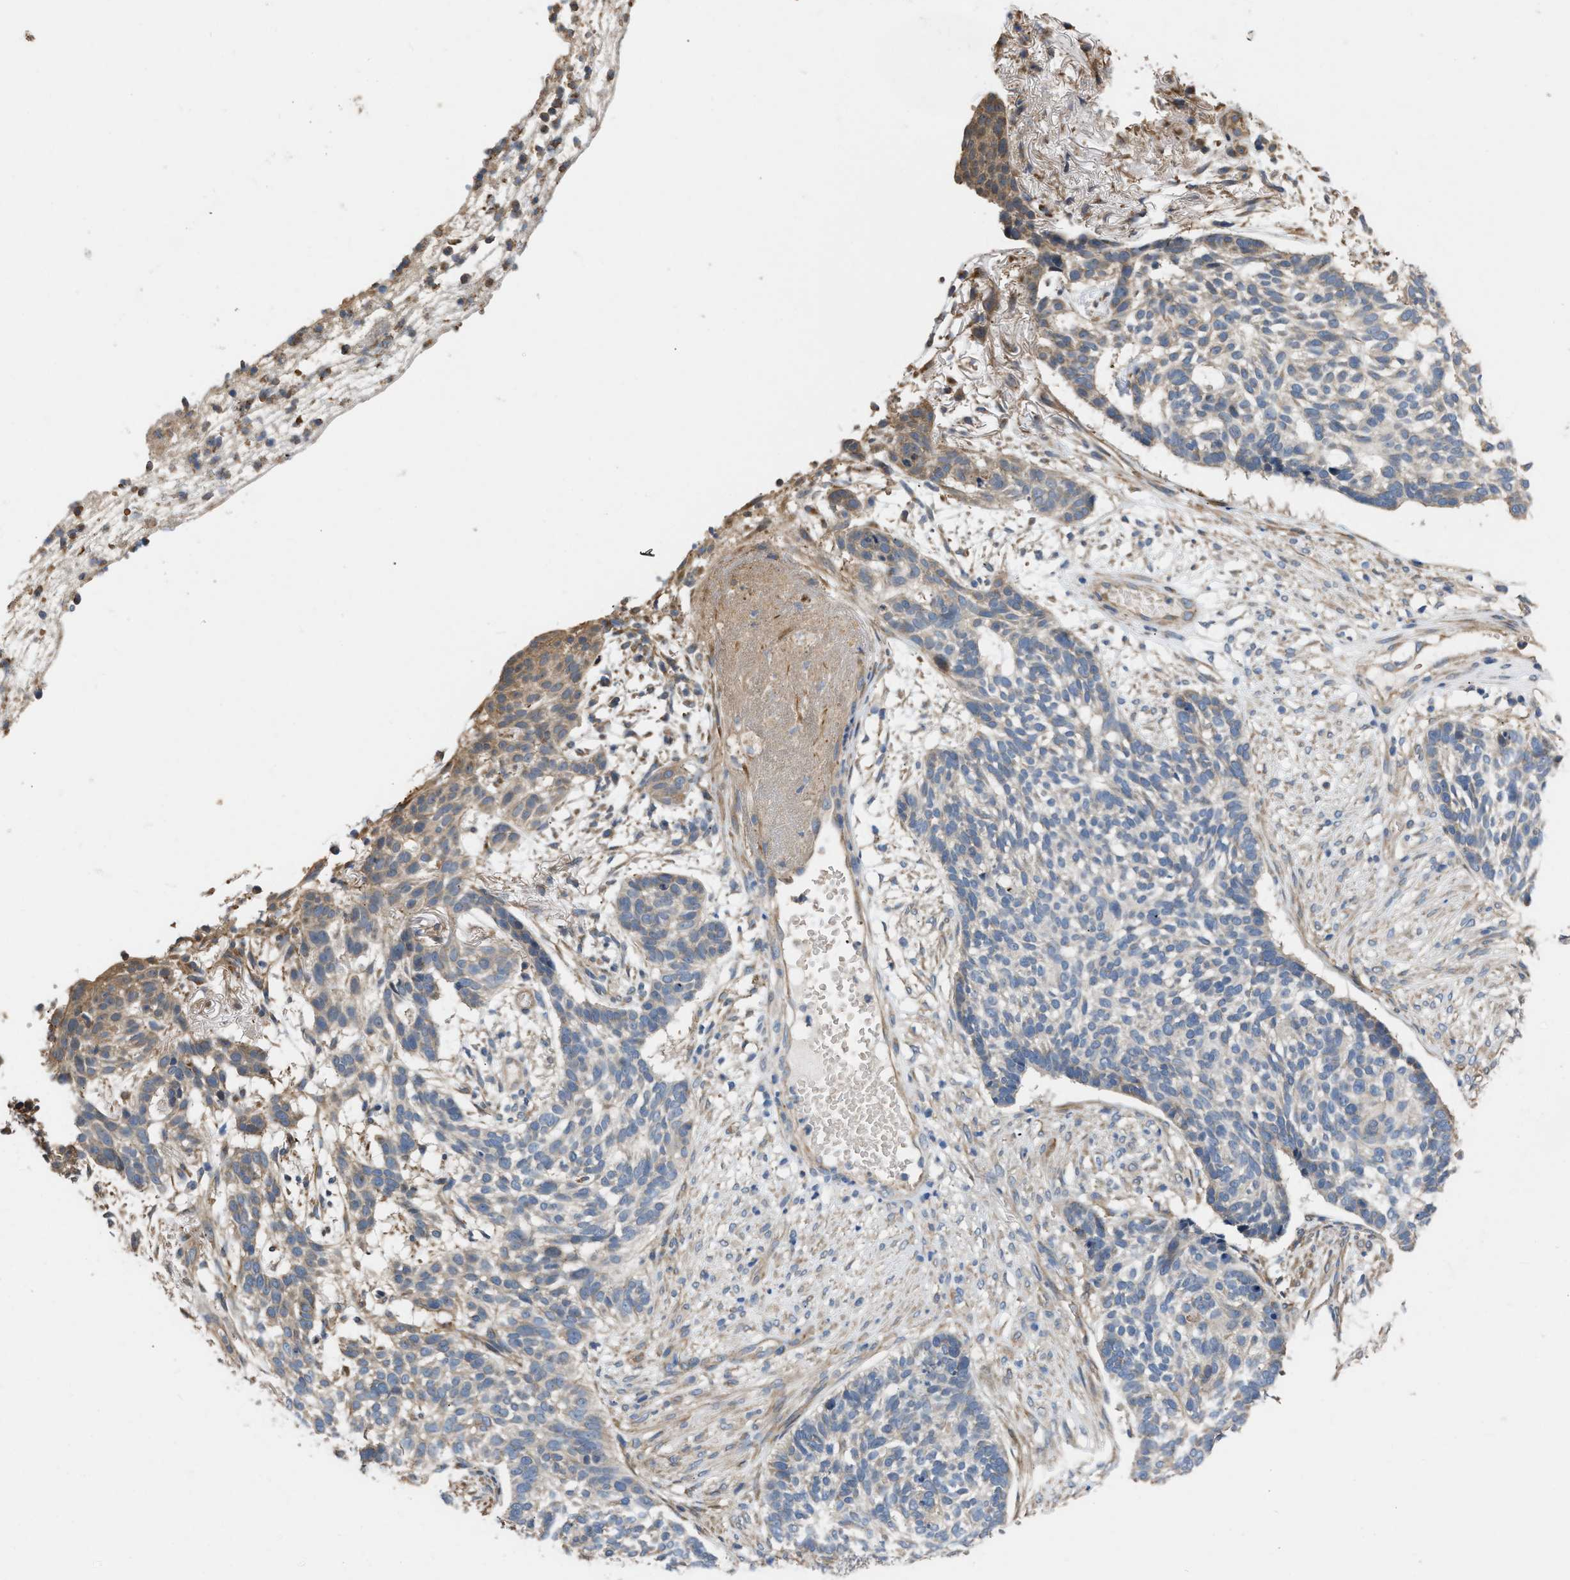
{"staining": {"intensity": "weak", "quantity": "<25%", "location": "cytoplasmic/membranous"}, "tissue": "skin cancer", "cell_type": "Tumor cells", "image_type": "cancer", "snomed": [{"axis": "morphology", "description": "Basal cell carcinoma"}, {"axis": "topography", "description": "Skin"}], "caption": "An IHC image of basal cell carcinoma (skin) is shown. There is no staining in tumor cells of basal cell carcinoma (skin).", "gene": "SLC4A11", "patient": {"sex": "male", "age": 85}}